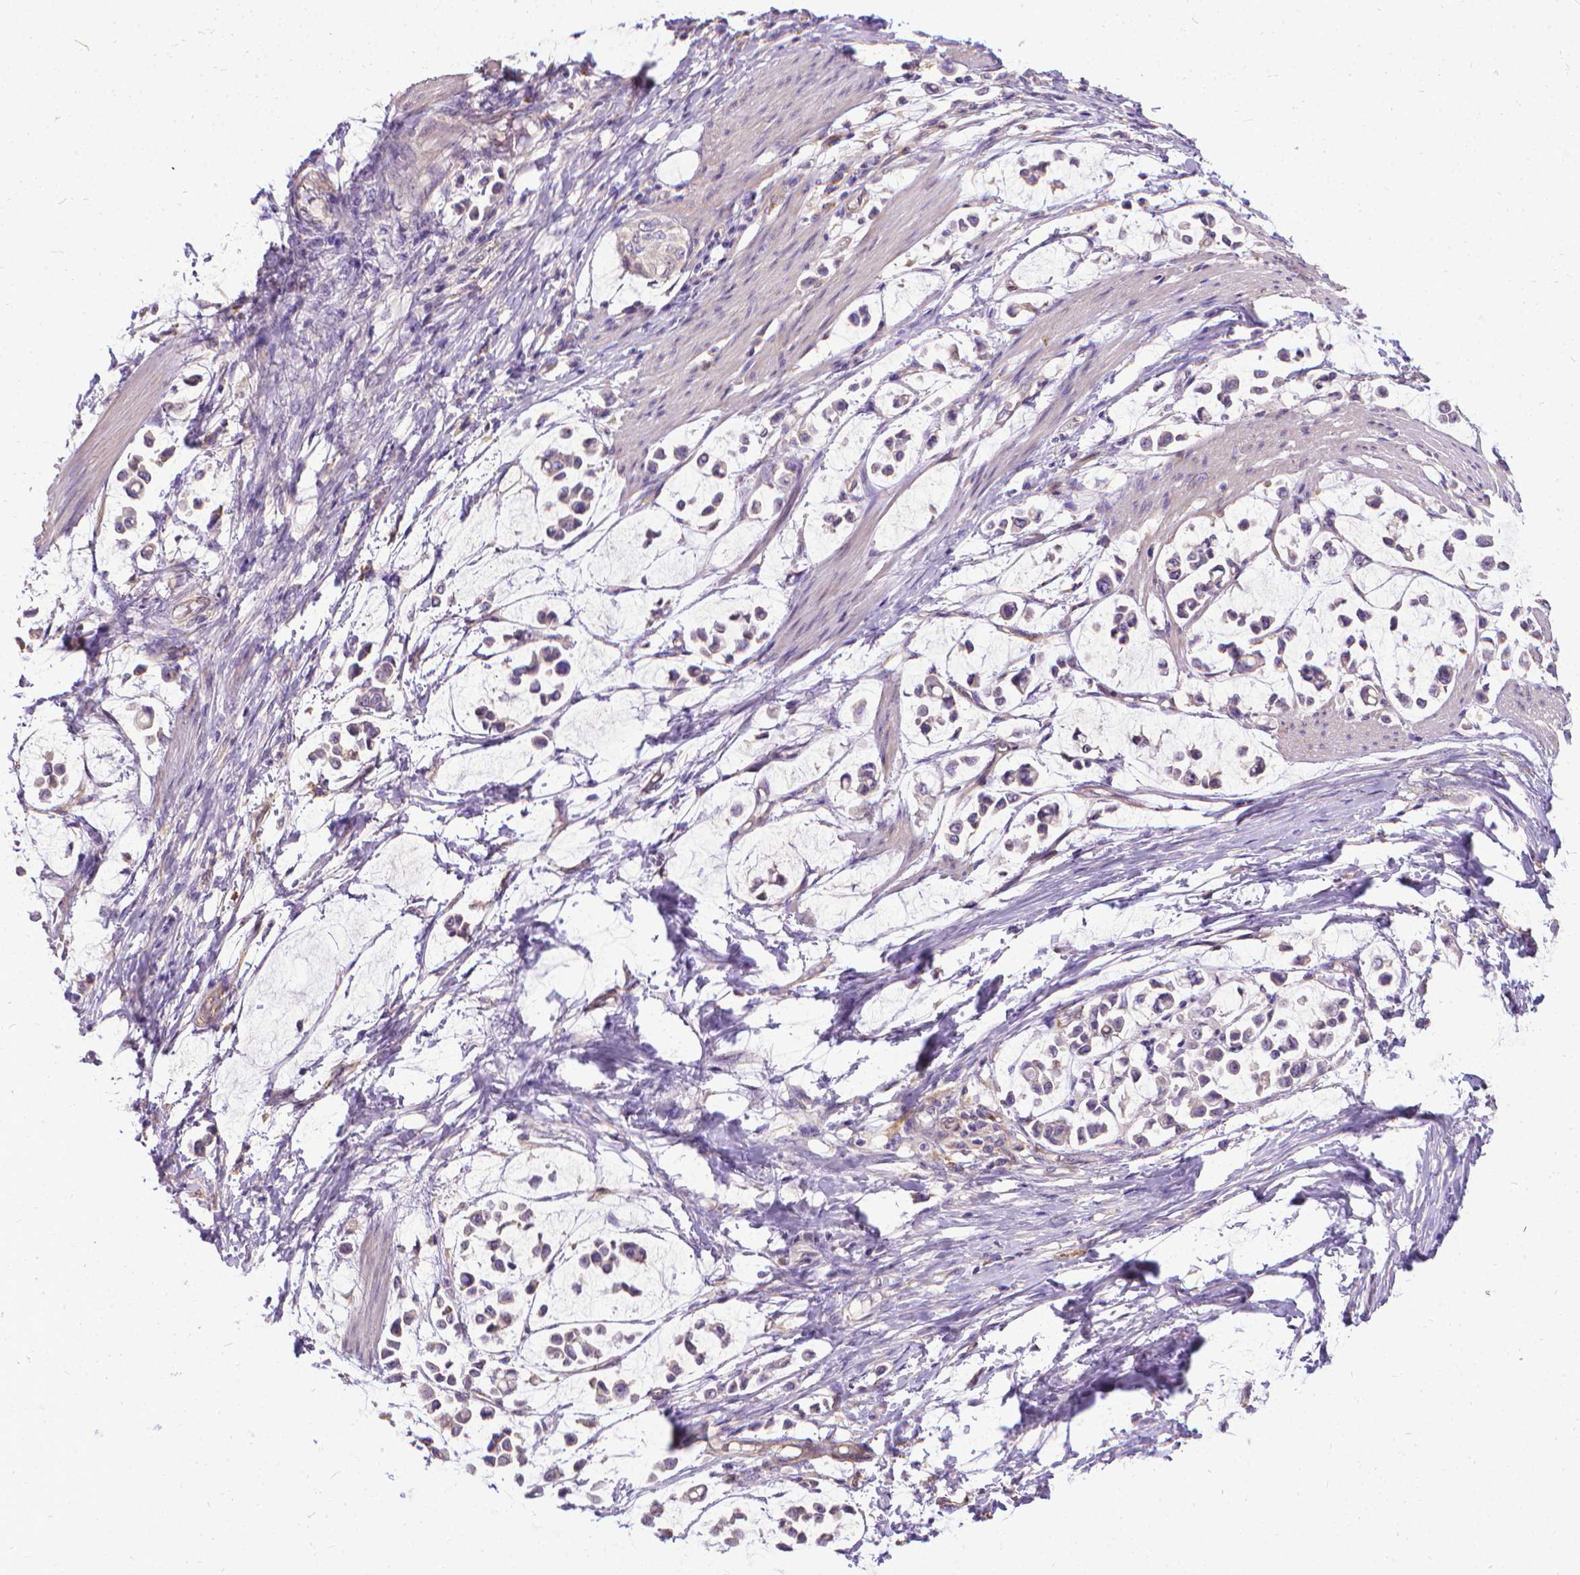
{"staining": {"intensity": "weak", "quantity": "<25%", "location": "cytoplasmic/membranous"}, "tissue": "stomach cancer", "cell_type": "Tumor cells", "image_type": "cancer", "snomed": [{"axis": "morphology", "description": "Adenocarcinoma, NOS"}, {"axis": "topography", "description": "Stomach"}], "caption": "Immunohistochemical staining of adenocarcinoma (stomach) displays no significant positivity in tumor cells.", "gene": "CFAP299", "patient": {"sex": "male", "age": 82}}